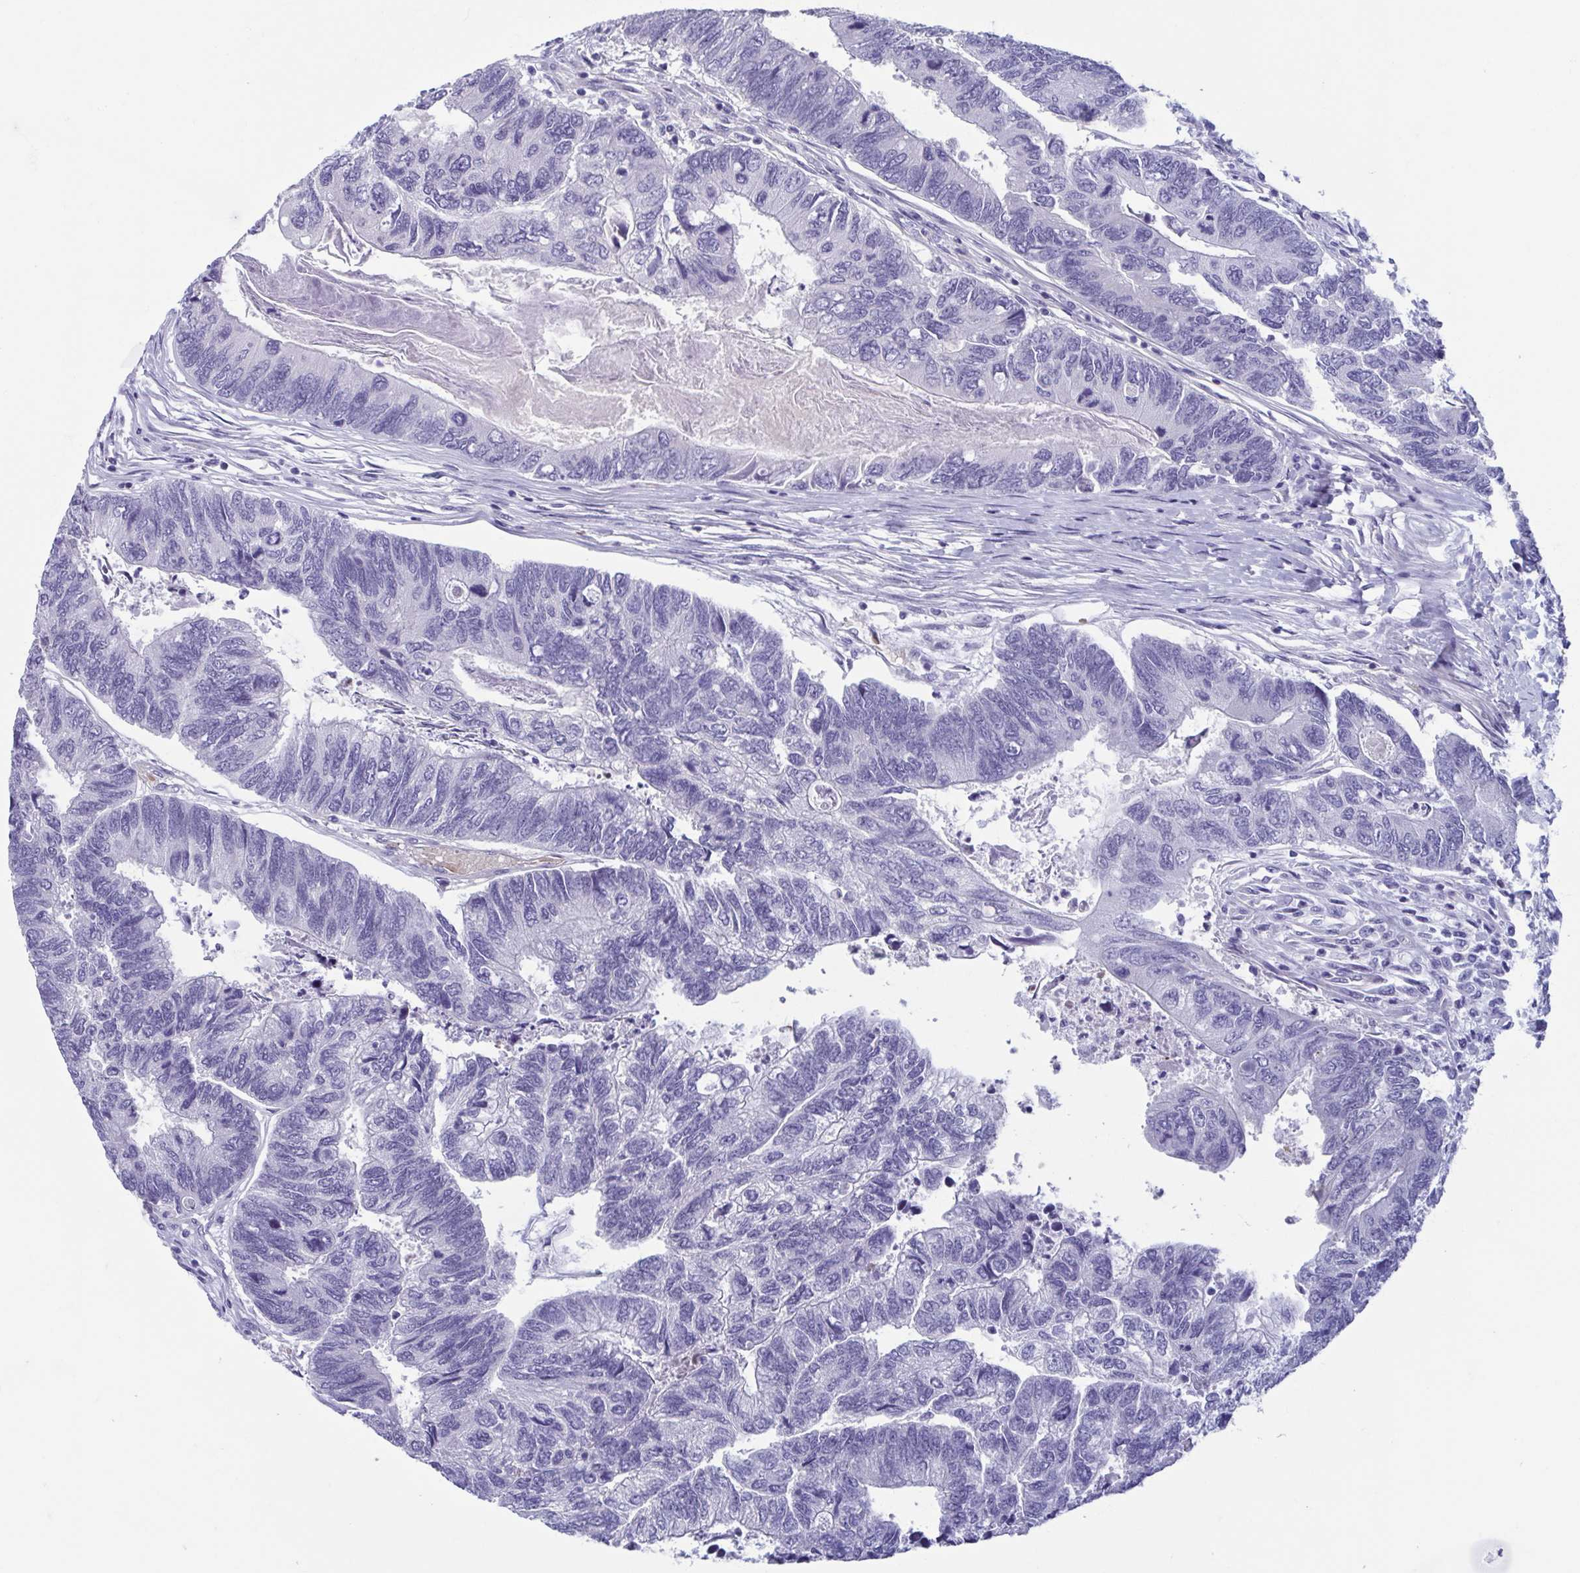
{"staining": {"intensity": "negative", "quantity": "none", "location": "none"}, "tissue": "colorectal cancer", "cell_type": "Tumor cells", "image_type": "cancer", "snomed": [{"axis": "morphology", "description": "Adenocarcinoma, NOS"}, {"axis": "topography", "description": "Colon"}], "caption": "DAB (3,3'-diaminobenzidine) immunohistochemical staining of colorectal cancer displays no significant positivity in tumor cells.", "gene": "MORC4", "patient": {"sex": "female", "age": 67}}